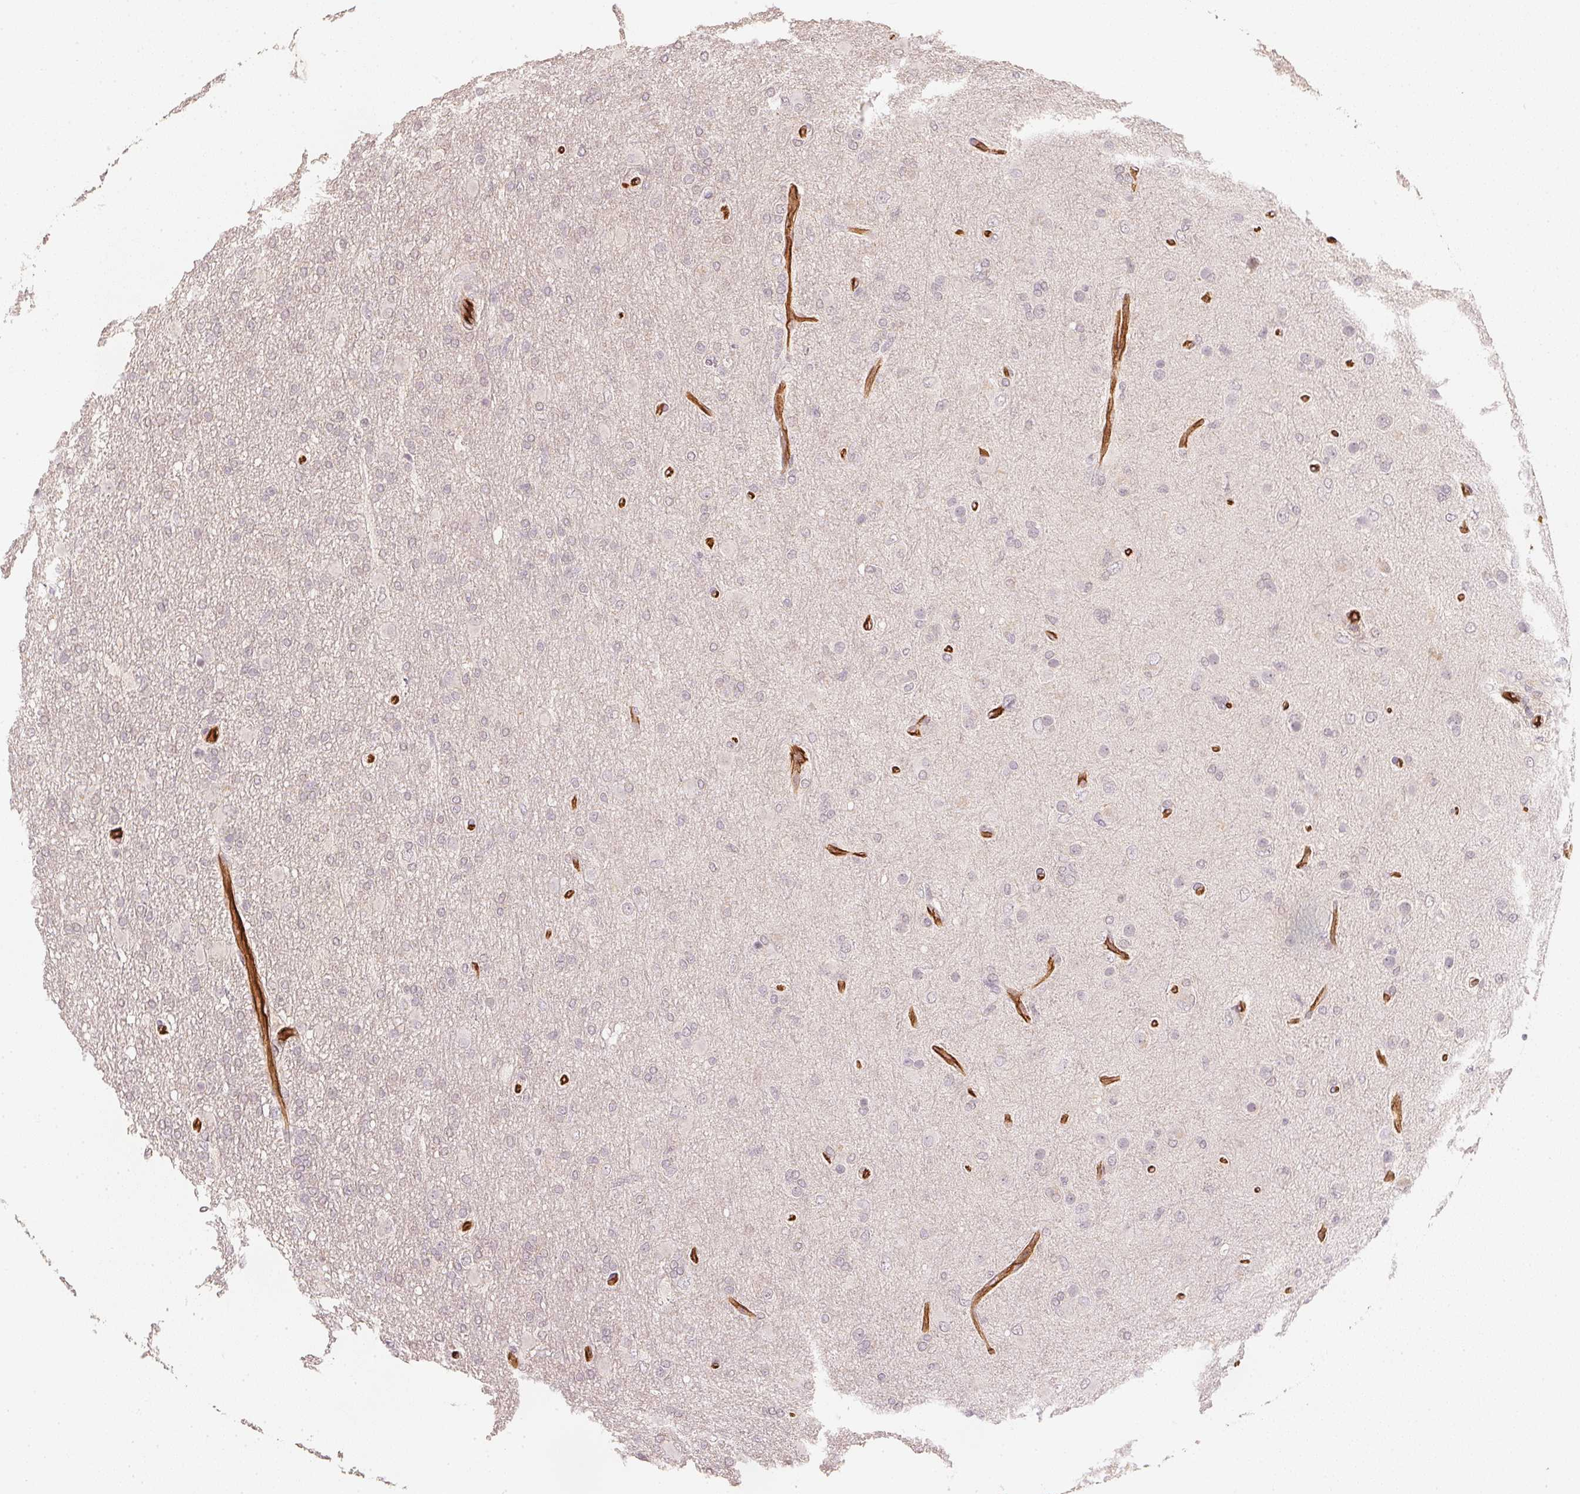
{"staining": {"intensity": "negative", "quantity": "none", "location": "none"}, "tissue": "glioma", "cell_type": "Tumor cells", "image_type": "cancer", "snomed": [{"axis": "morphology", "description": "Glioma, malignant, High grade"}, {"axis": "topography", "description": "Brain"}], "caption": "The image displays no staining of tumor cells in glioma.", "gene": "CIB1", "patient": {"sex": "male", "age": 61}}